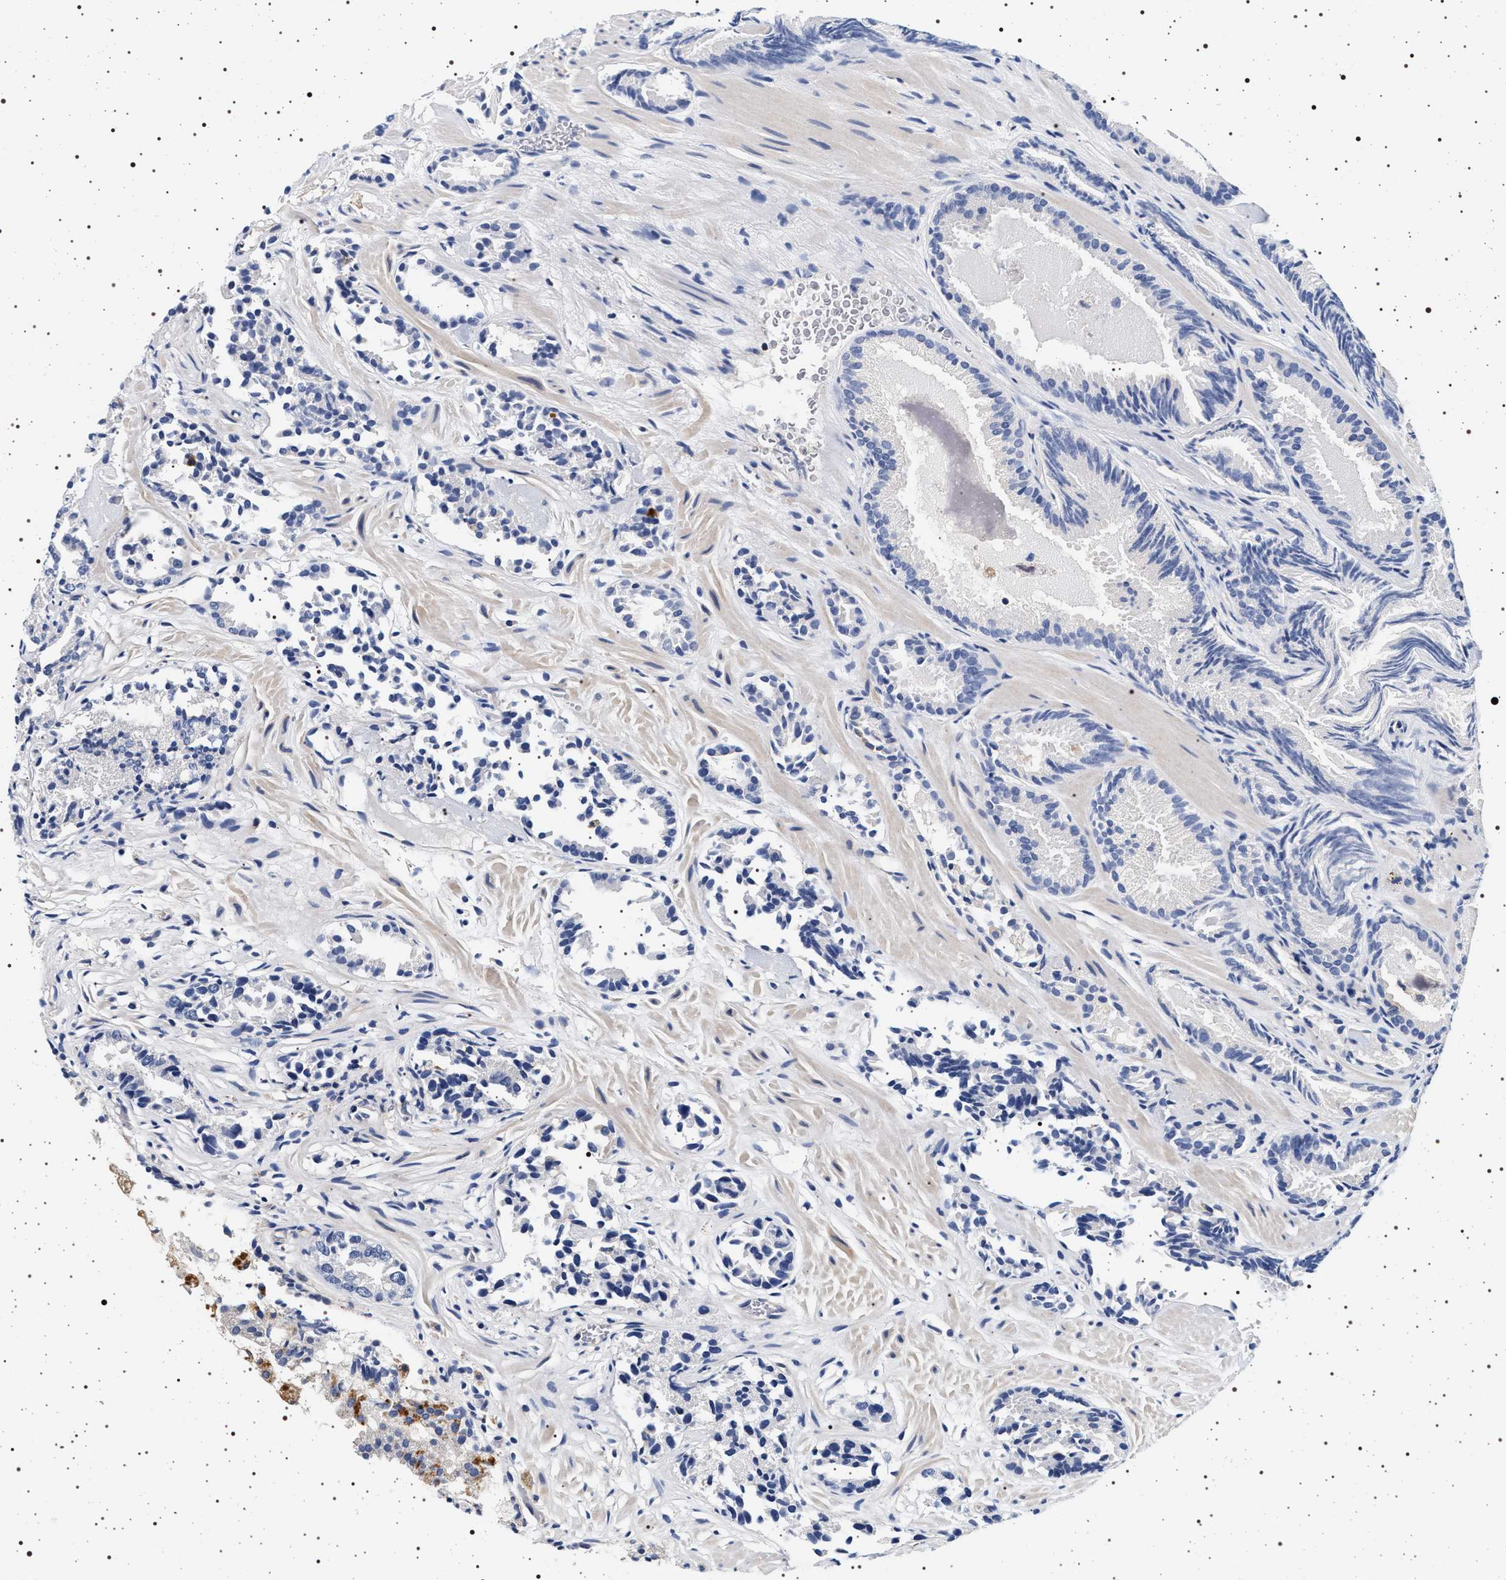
{"staining": {"intensity": "negative", "quantity": "none", "location": "none"}, "tissue": "prostate cancer", "cell_type": "Tumor cells", "image_type": "cancer", "snomed": [{"axis": "morphology", "description": "Adenocarcinoma, Low grade"}, {"axis": "topography", "description": "Prostate"}], "caption": "There is no significant positivity in tumor cells of prostate cancer. (DAB IHC, high magnification).", "gene": "HSD17B1", "patient": {"sex": "male", "age": 51}}